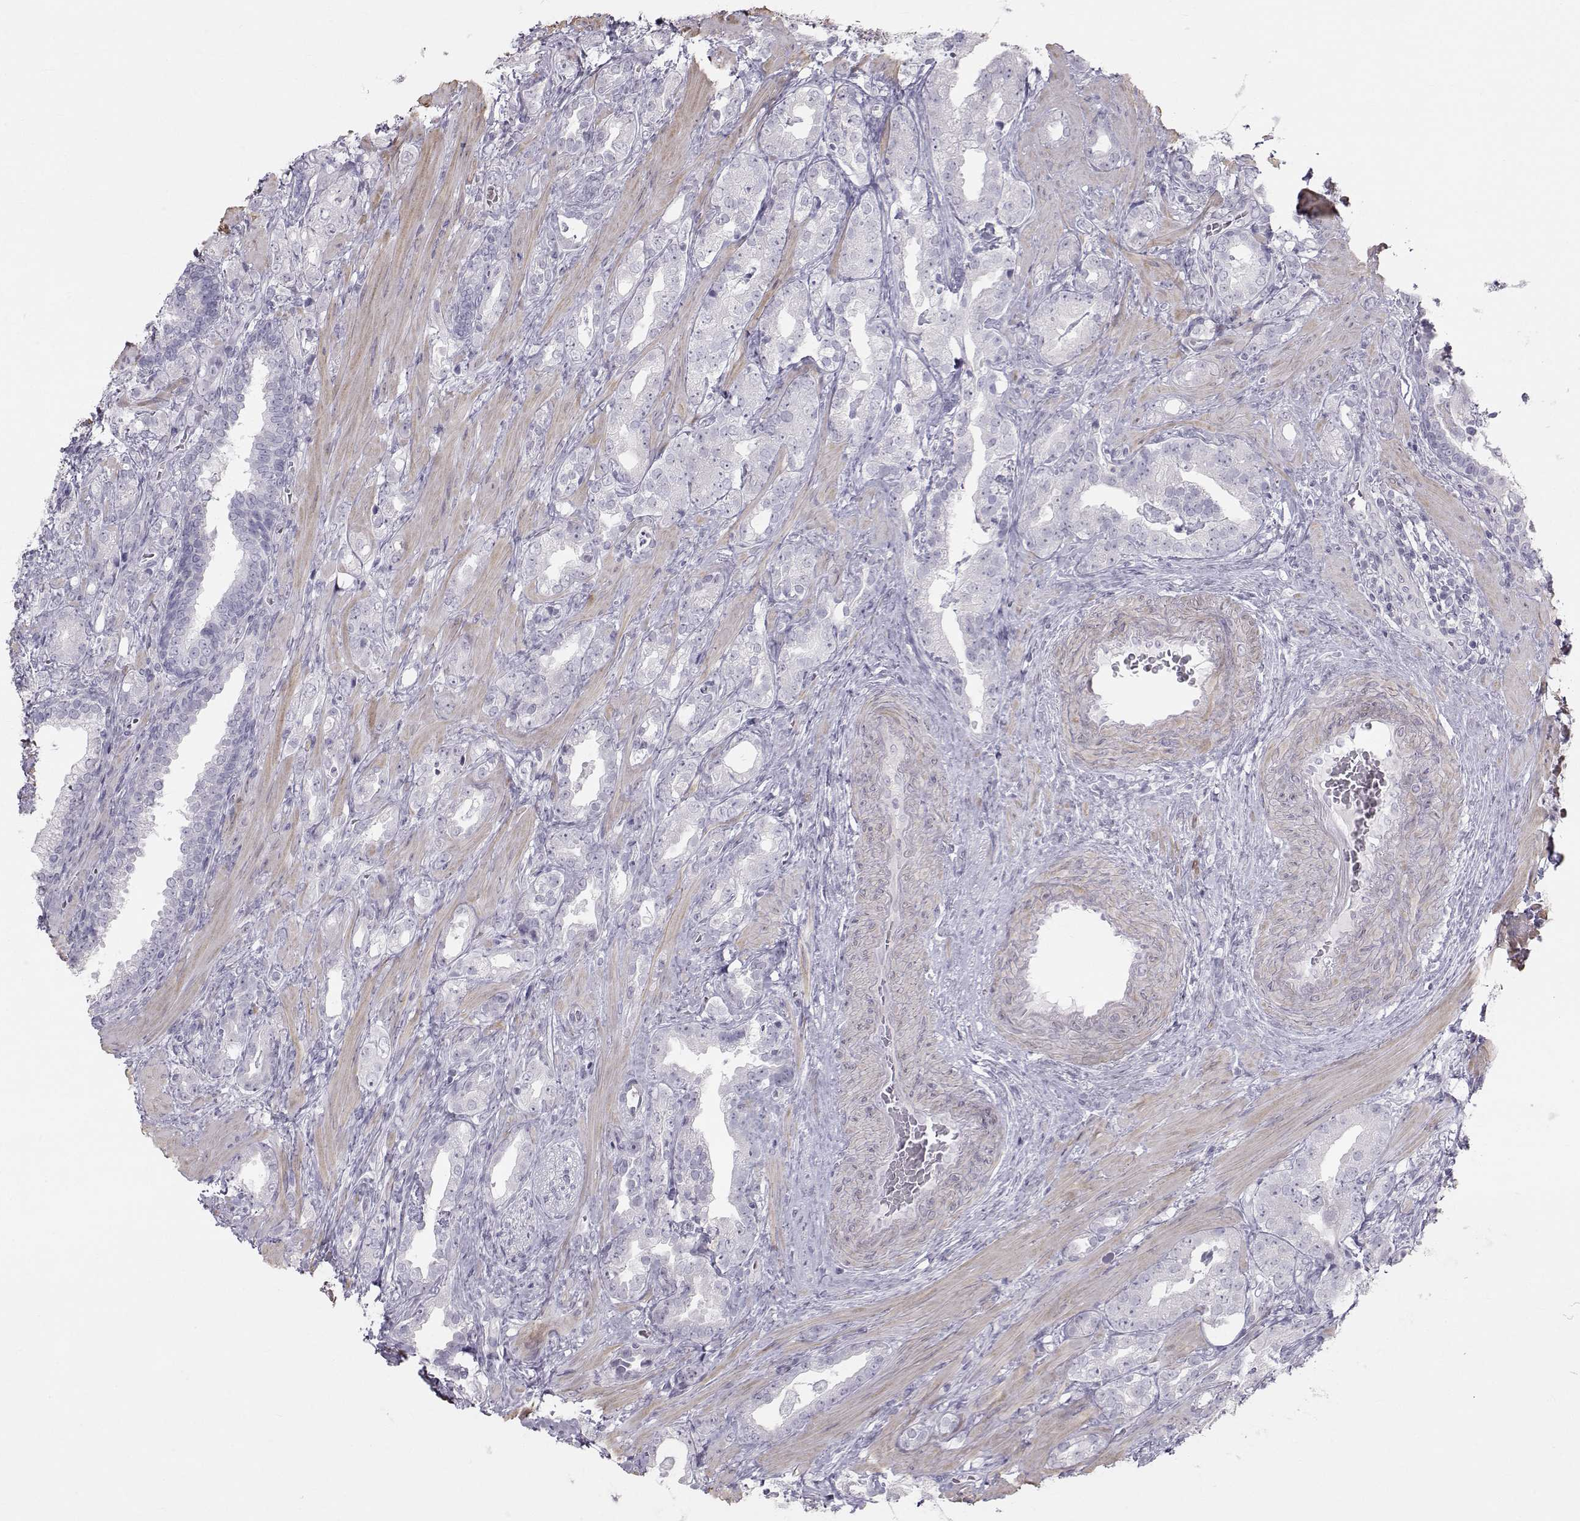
{"staining": {"intensity": "negative", "quantity": "none", "location": "none"}, "tissue": "prostate cancer", "cell_type": "Tumor cells", "image_type": "cancer", "snomed": [{"axis": "morphology", "description": "Adenocarcinoma, NOS"}, {"axis": "topography", "description": "Prostate"}], "caption": "Tumor cells show no significant staining in prostate adenocarcinoma.", "gene": "GARIN3", "patient": {"sex": "male", "age": 57}}